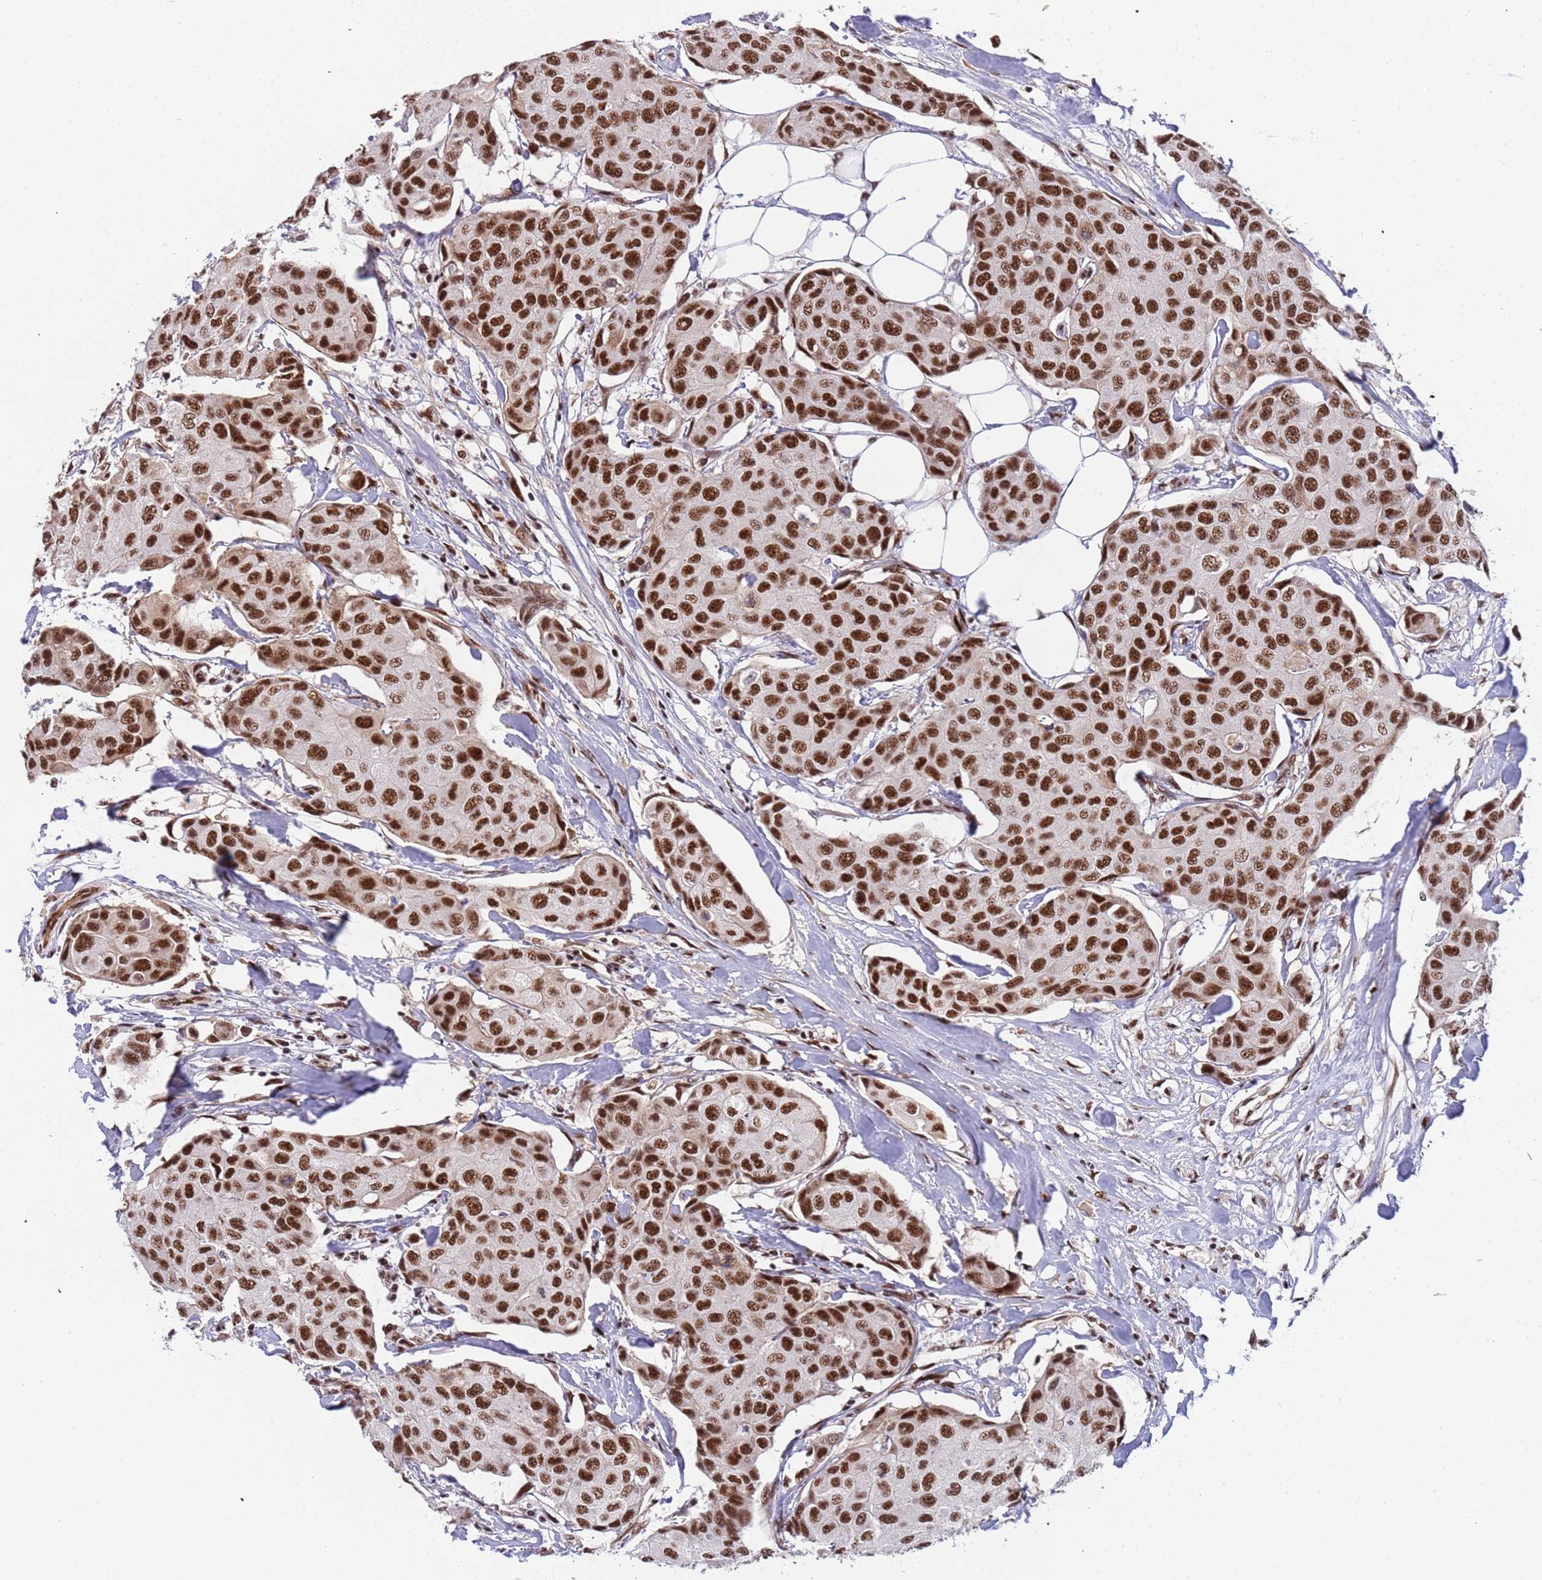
{"staining": {"intensity": "strong", "quantity": ">75%", "location": "nuclear"}, "tissue": "breast cancer", "cell_type": "Tumor cells", "image_type": "cancer", "snomed": [{"axis": "morphology", "description": "Duct carcinoma"}, {"axis": "topography", "description": "Breast"}, {"axis": "topography", "description": "Lymph node"}], "caption": "Protein expression analysis of breast cancer exhibits strong nuclear positivity in approximately >75% of tumor cells.", "gene": "SRRT", "patient": {"sex": "female", "age": 80}}